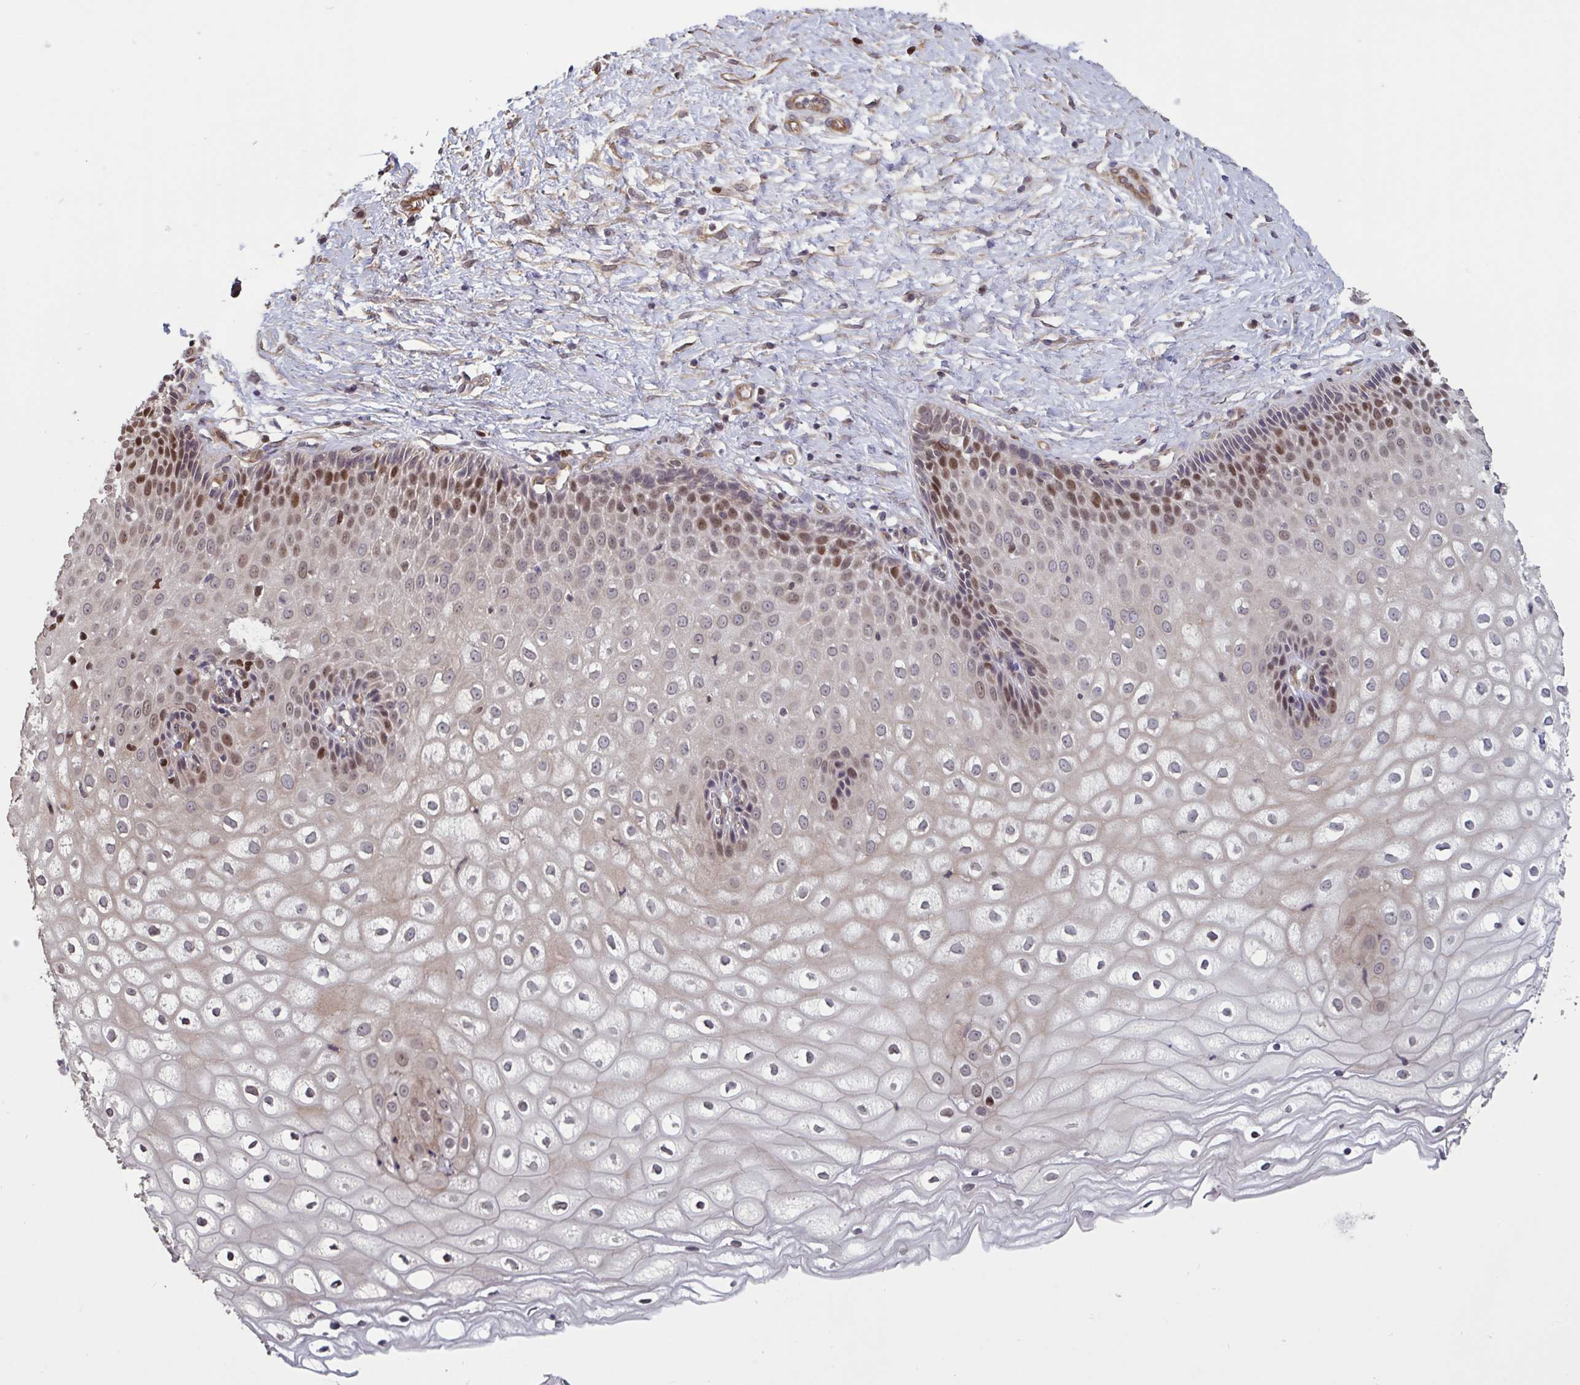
{"staining": {"intensity": "weak", "quantity": ">75%", "location": "cytoplasmic/membranous"}, "tissue": "cervix", "cell_type": "Glandular cells", "image_type": "normal", "snomed": [{"axis": "morphology", "description": "Normal tissue, NOS"}, {"axis": "topography", "description": "Cervix"}], "caption": "Immunohistochemical staining of normal cervix displays >75% levels of weak cytoplasmic/membranous protein expression in about >75% of glandular cells.", "gene": "IPO5", "patient": {"sex": "female", "age": 36}}